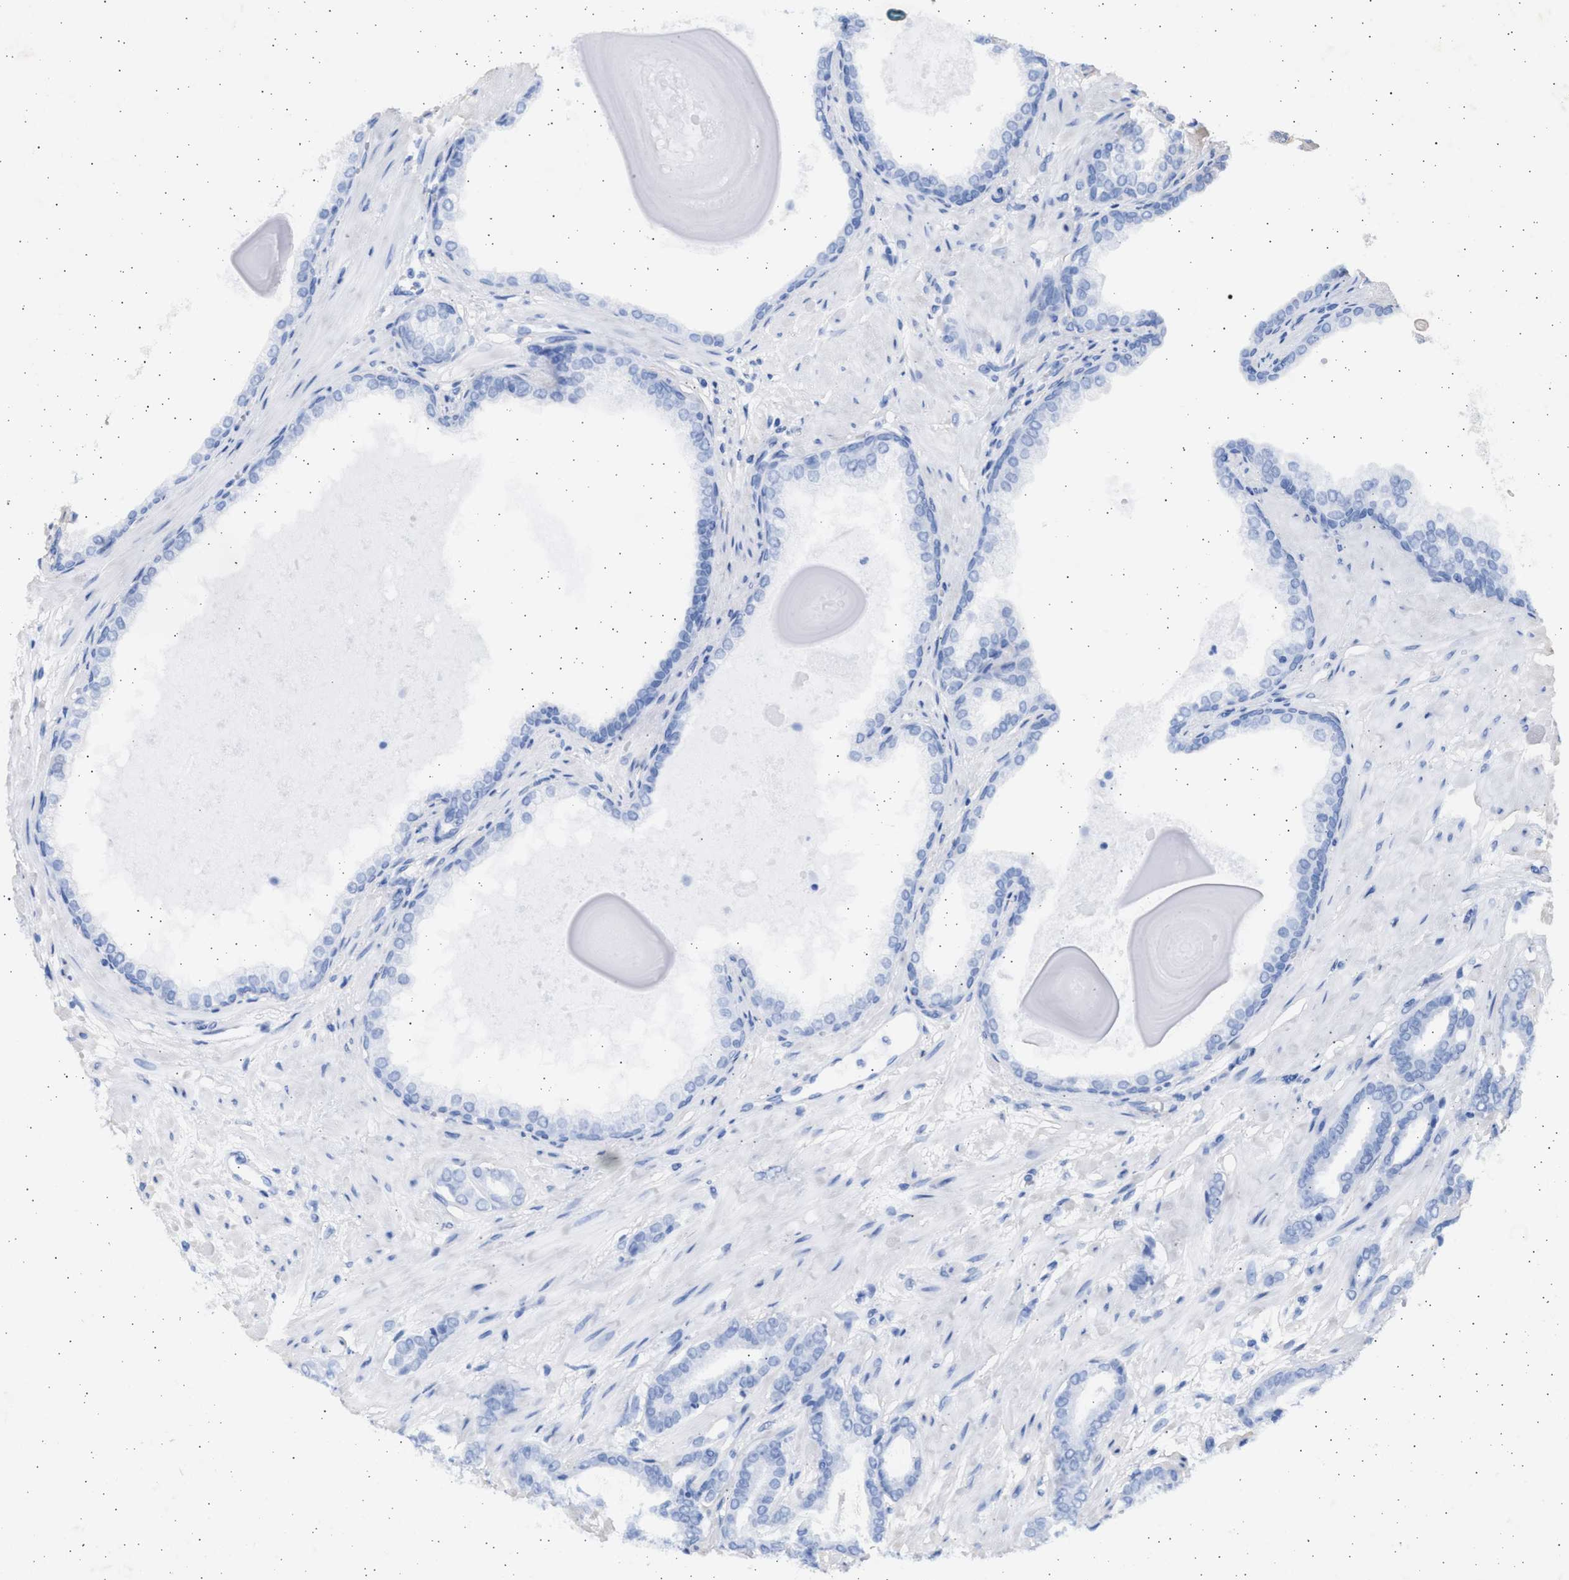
{"staining": {"intensity": "negative", "quantity": "none", "location": "none"}, "tissue": "prostate cancer", "cell_type": "Tumor cells", "image_type": "cancer", "snomed": [{"axis": "morphology", "description": "Adenocarcinoma, Low grade"}, {"axis": "topography", "description": "Prostate"}], "caption": "Photomicrograph shows no protein expression in tumor cells of adenocarcinoma (low-grade) (prostate) tissue. (DAB (3,3'-diaminobenzidine) immunohistochemistry (IHC) visualized using brightfield microscopy, high magnification).", "gene": "NBR1", "patient": {"sex": "male", "age": 53}}